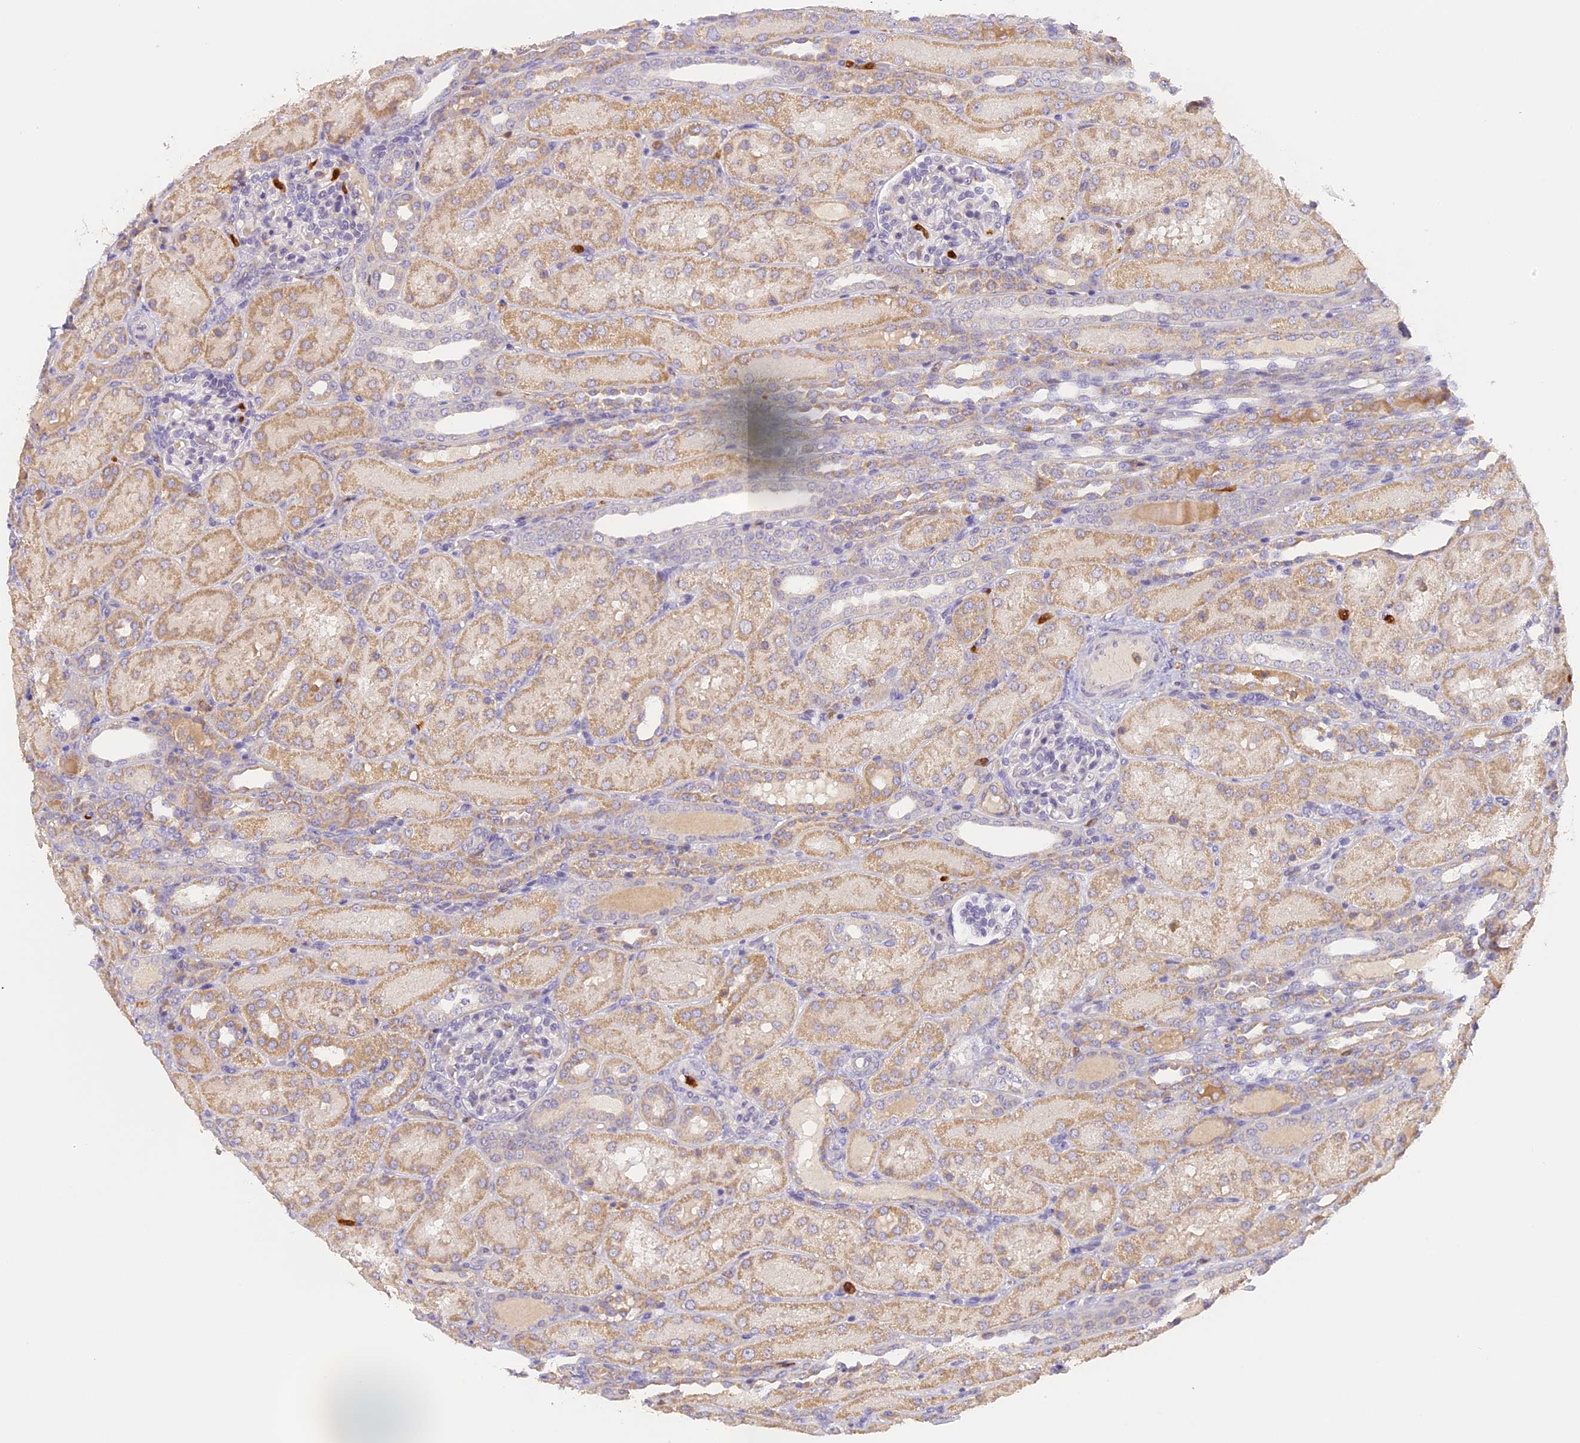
{"staining": {"intensity": "negative", "quantity": "none", "location": "none"}, "tissue": "kidney", "cell_type": "Cells in glomeruli", "image_type": "normal", "snomed": [{"axis": "morphology", "description": "Normal tissue, NOS"}, {"axis": "topography", "description": "Kidney"}], "caption": "IHC image of unremarkable kidney stained for a protein (brown), which shows no positivity in cells in glomeruli. (Brightfield microscopy of DAB (3,3'-diaminobenzidine) IHC at high magnification).", "gene": "NCF4", "patient": {"sex": "male", "age": 1}}